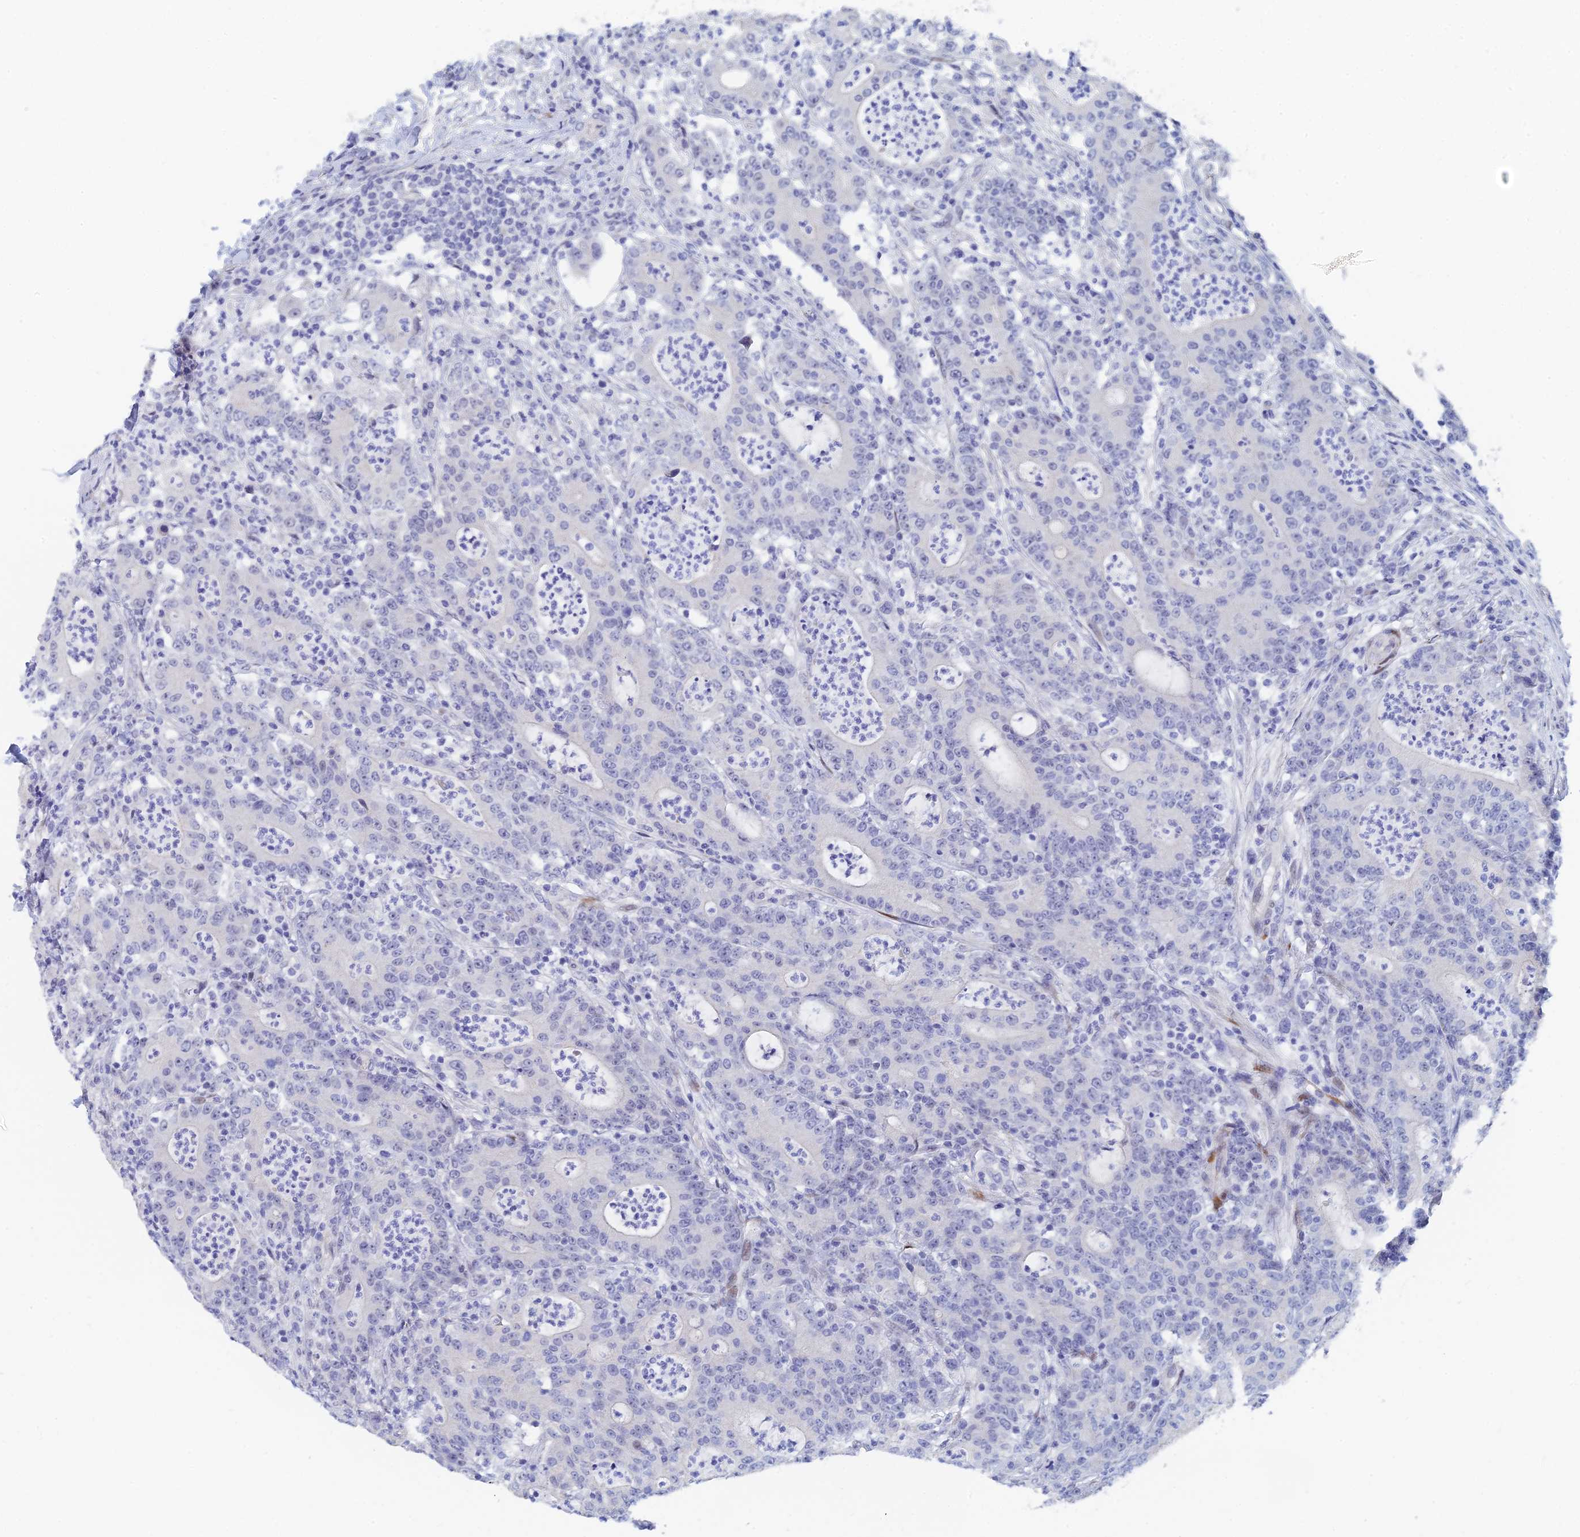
{"staining": {"intensity": "negative", "quantity": "none", "location": "none"}, "tissue": "colorectal cancer", "cell_type": "Tumor cells", "image_type": "cancer", "snomed": [{"axis": "morphology", "description": "Adenocarcinoma, NOS"}, {"axis": "topography", "description": "Colon"}], "caption": "Immunohistochemical staining of human colorectal cancer demonstrates no significant positivity in tumor cells. Nuclei are stained in blue.", "gene": "DRGX", "patient": {"sex": "male", "age": 83}}